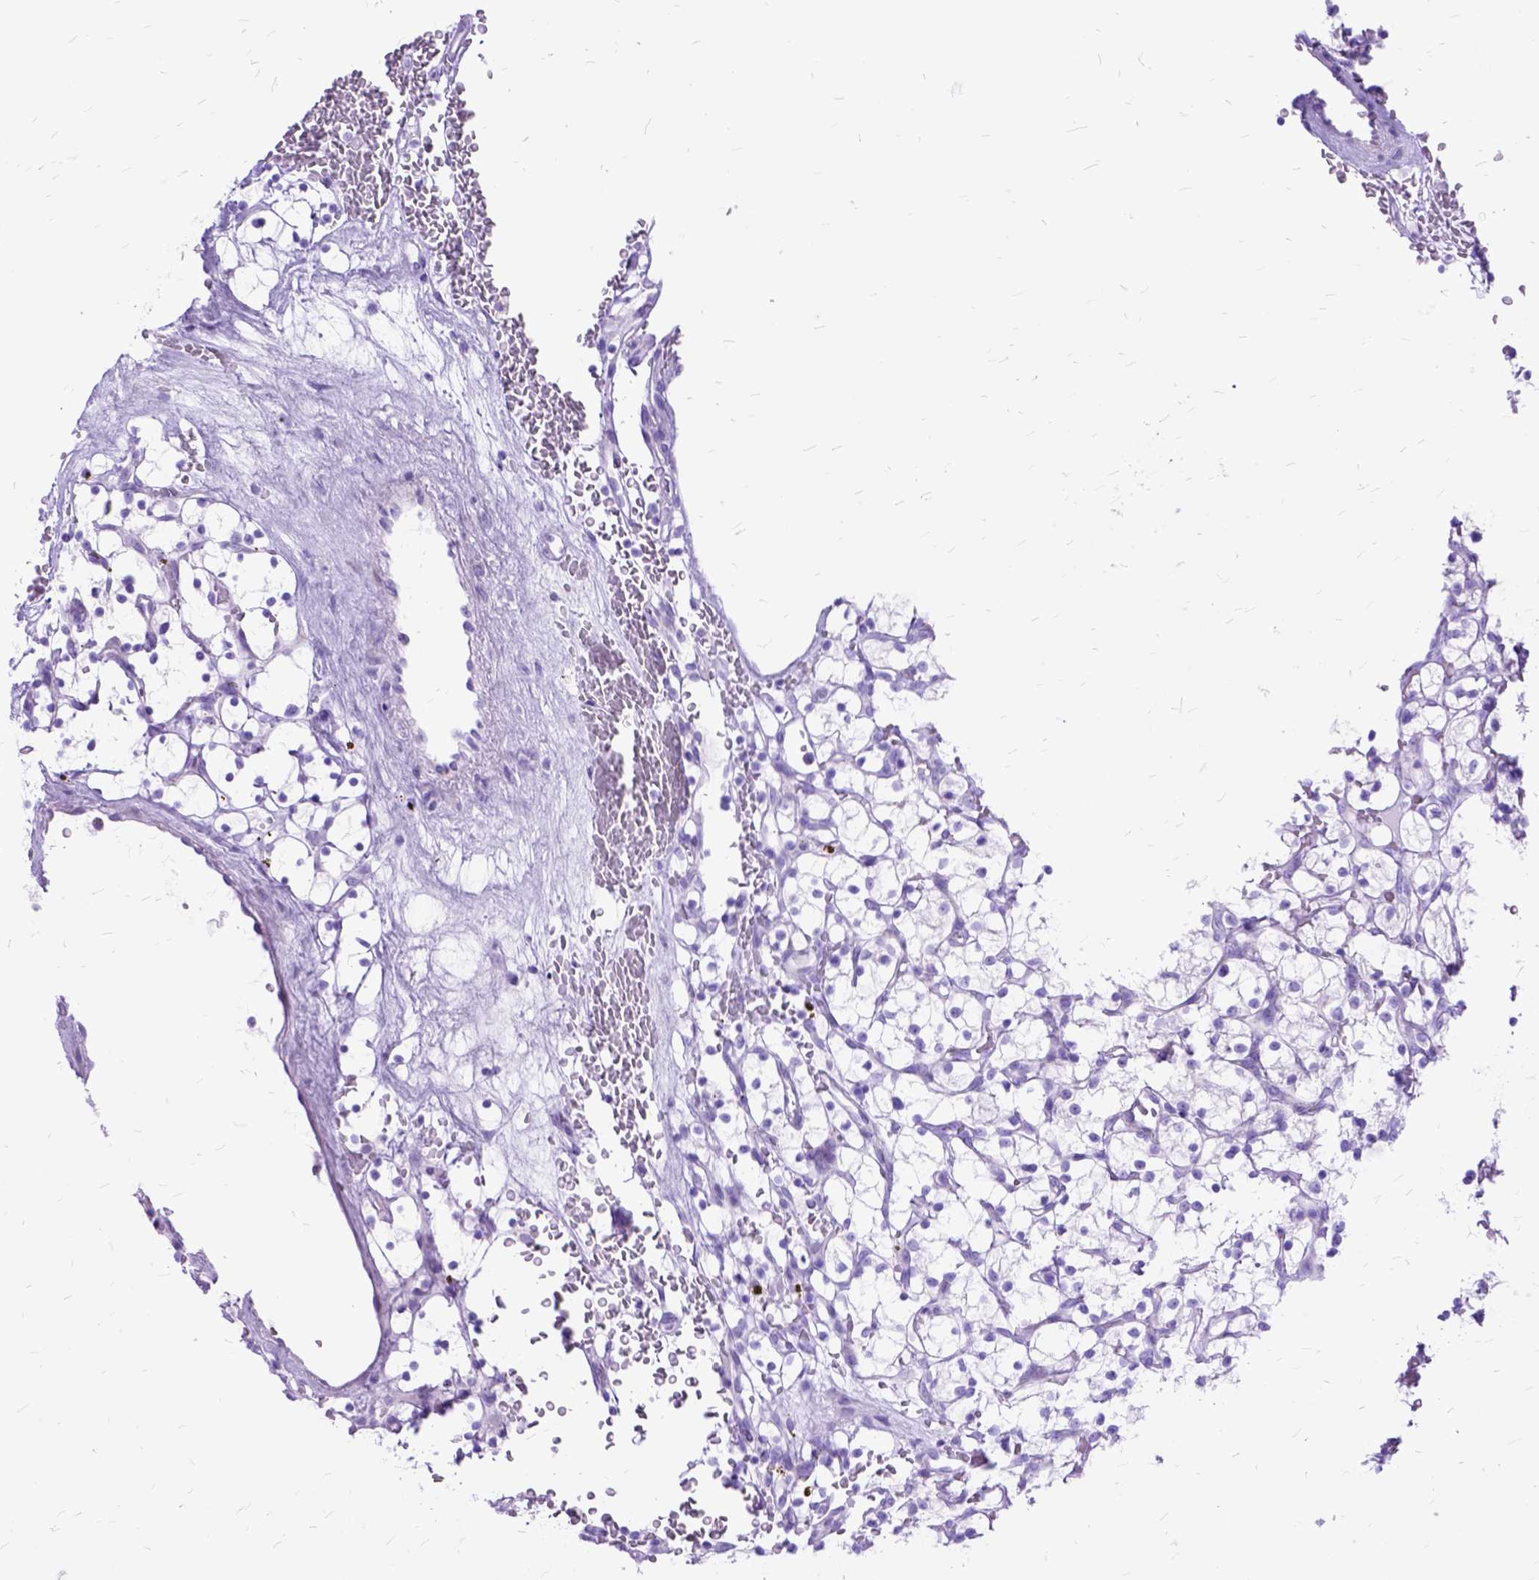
{"staining": {"intensity": "negative", "quantity": "none", "location": "none"}, "tissue": "renal cancer", "cell_type": "Tumor cells", "image_type": "cancer", "snomed": [{"axis": "morphology", "description": "Adenocarcinoma, NOS"}, {"axis": "topography", "description": "Kidney"}], "caption": "Tumor cells show no significant protein expression in renal cancer (adenocarcinoma).", "gene": "DNAH2", "patient": {"sex": "female", "age": 64}}